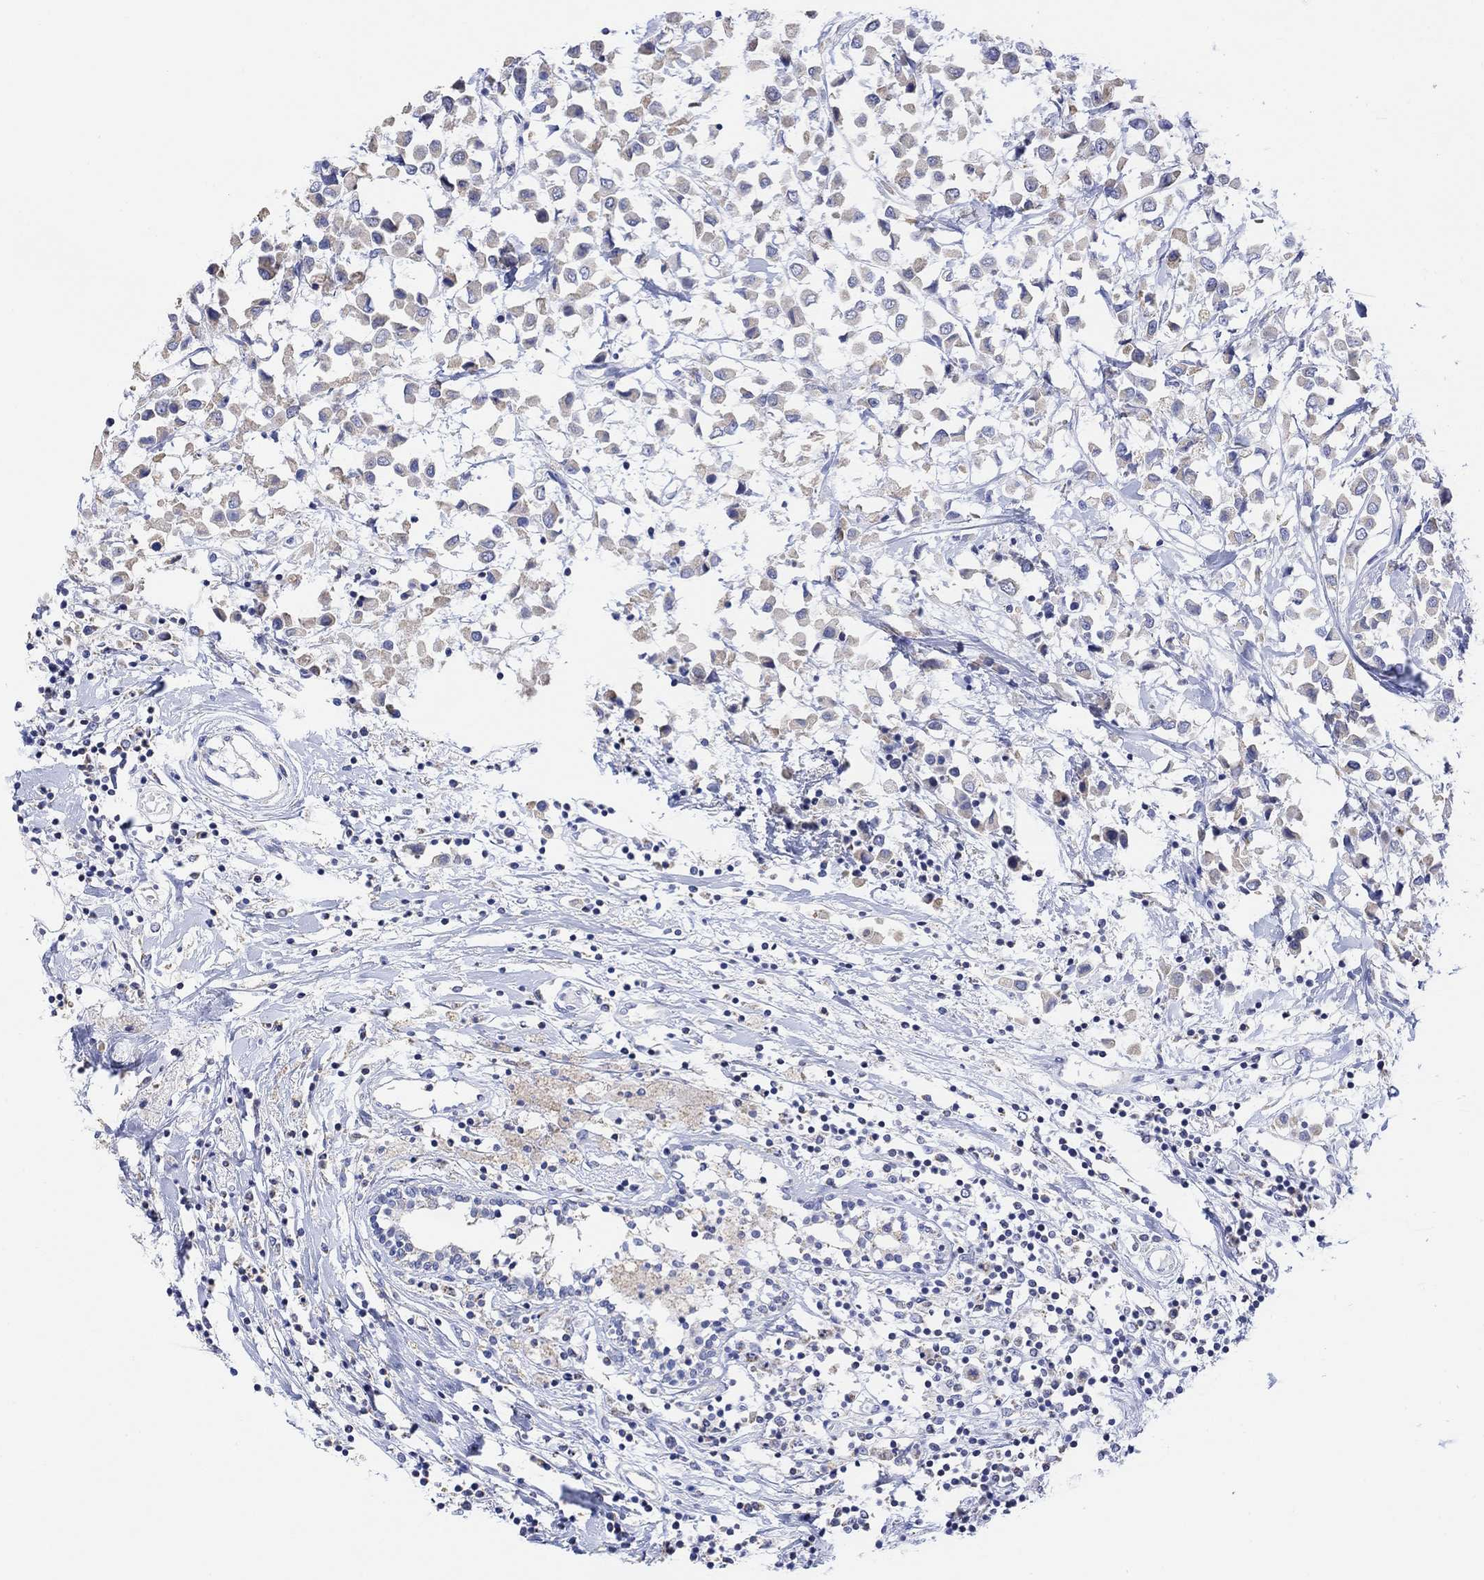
{"staining": {"intensity": "weak", "quantity": "<25%", "location": "cytoplasmic/membranous"}, "tissue": "breast cancer", "cell_type": "Tumor cells", "image_type": "cancer", "snomed": [{"axis": "morphology", "description": "Duct carcinoma"}, {"axis": "topography", "description": "Breast"}], "caption": "This is a photomicrograph of immunohistochemistry staining of breast infiltrating ductal carcinoma, which shows no staining in tumor cells.", "gene": "SYT12", "patient": {"sex": "female", "age": 61}}